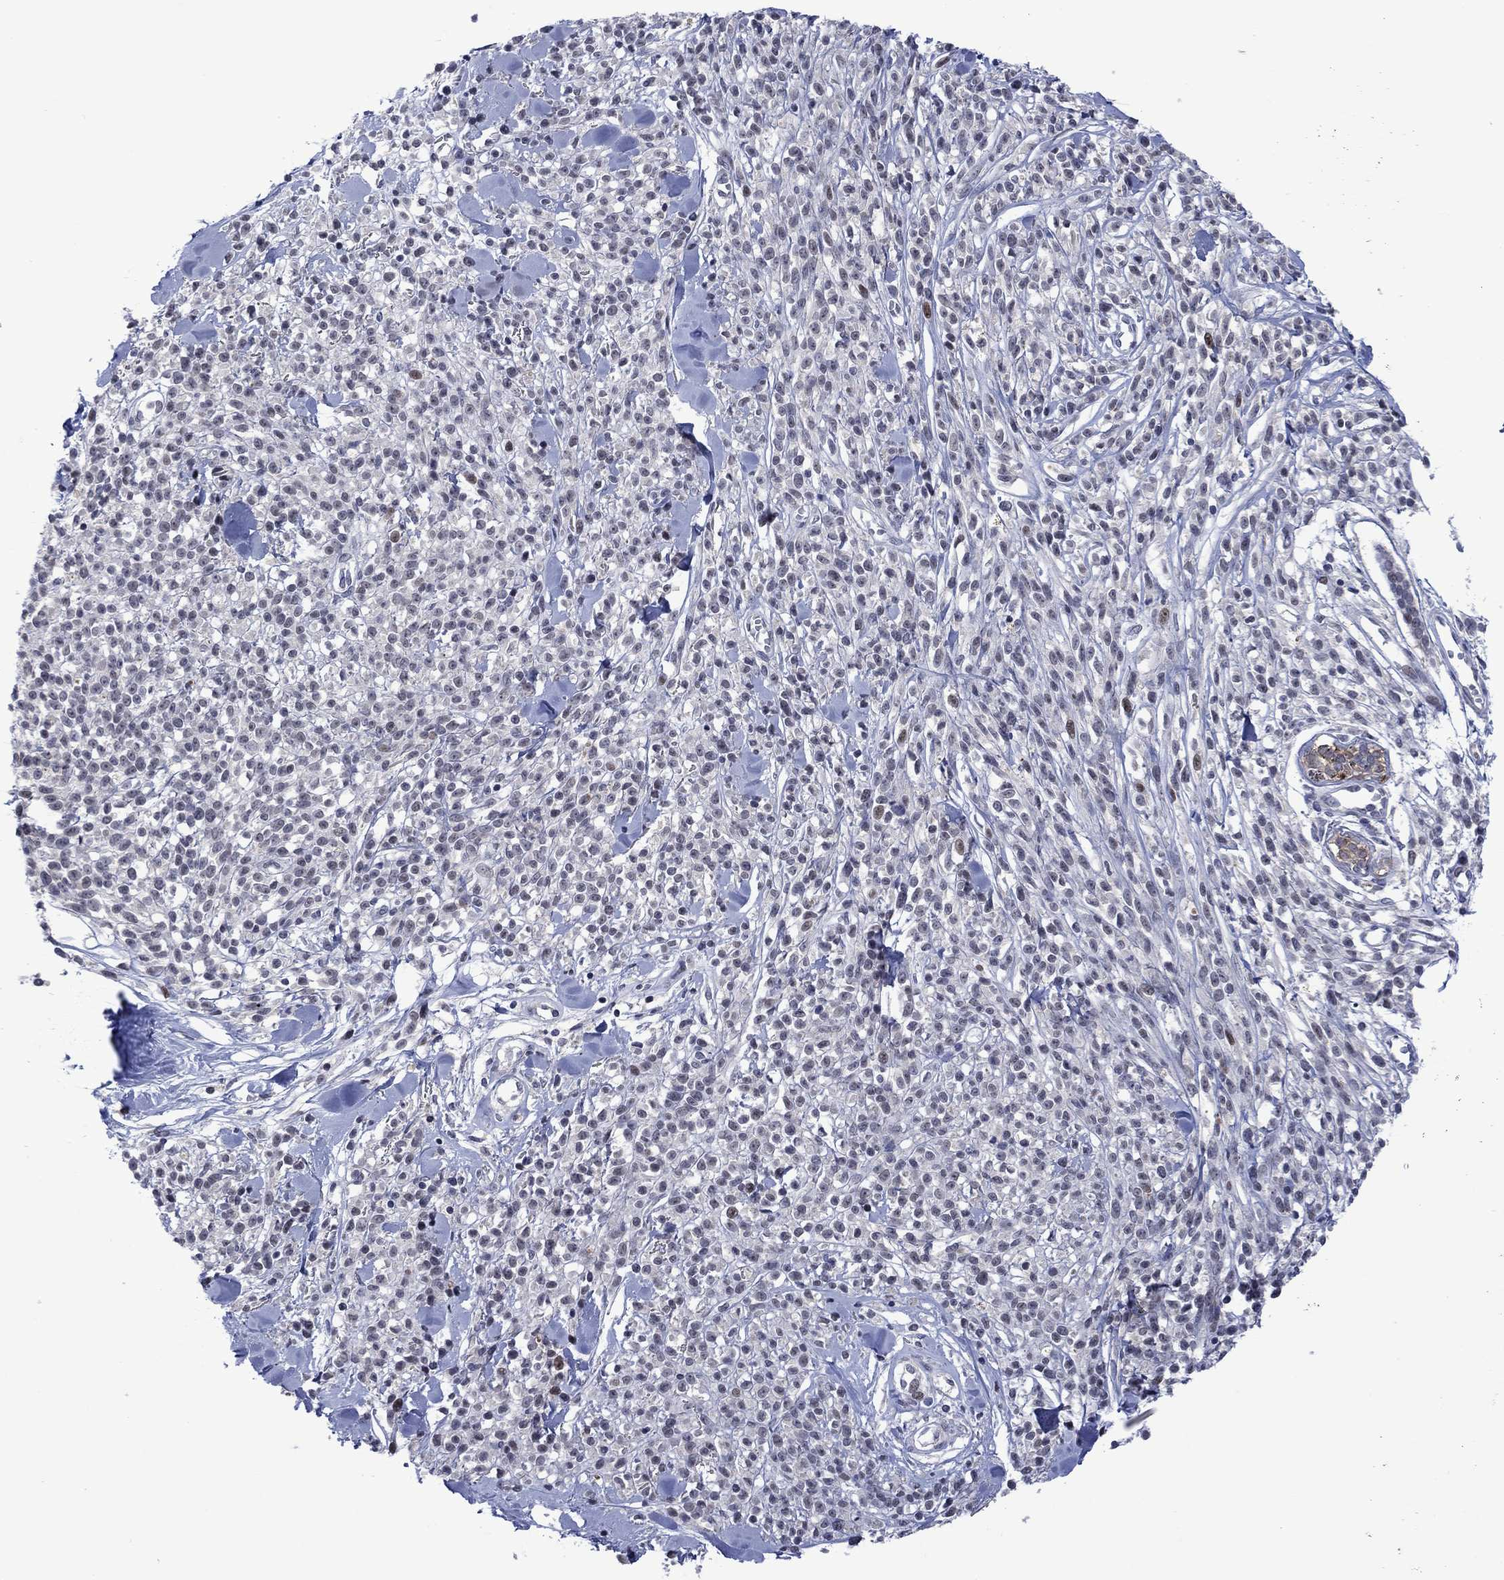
{"staining": {"intensity": "negative", "quantity": "none", "location": "none"}, "tissue": "melanoma", "cell_type": "Tumor cells", "image_type": "cancer", "snomed": [{"axis": "morphology", "description": "Malignant melanoma, NOS"}, {"axis": "topography", "description": "Skin"}, {"axis": "topography", "description": "Skin of trunk"}], "caption": "The immunohistochemistry image has no significant staining in tumor cells of melanoma tissue. (DAB (3,3'-diaminobenzidine) immunohistochemistry, high magnification).", "gene": "AGL", "patient": {"sex": "male", "age": 74}}